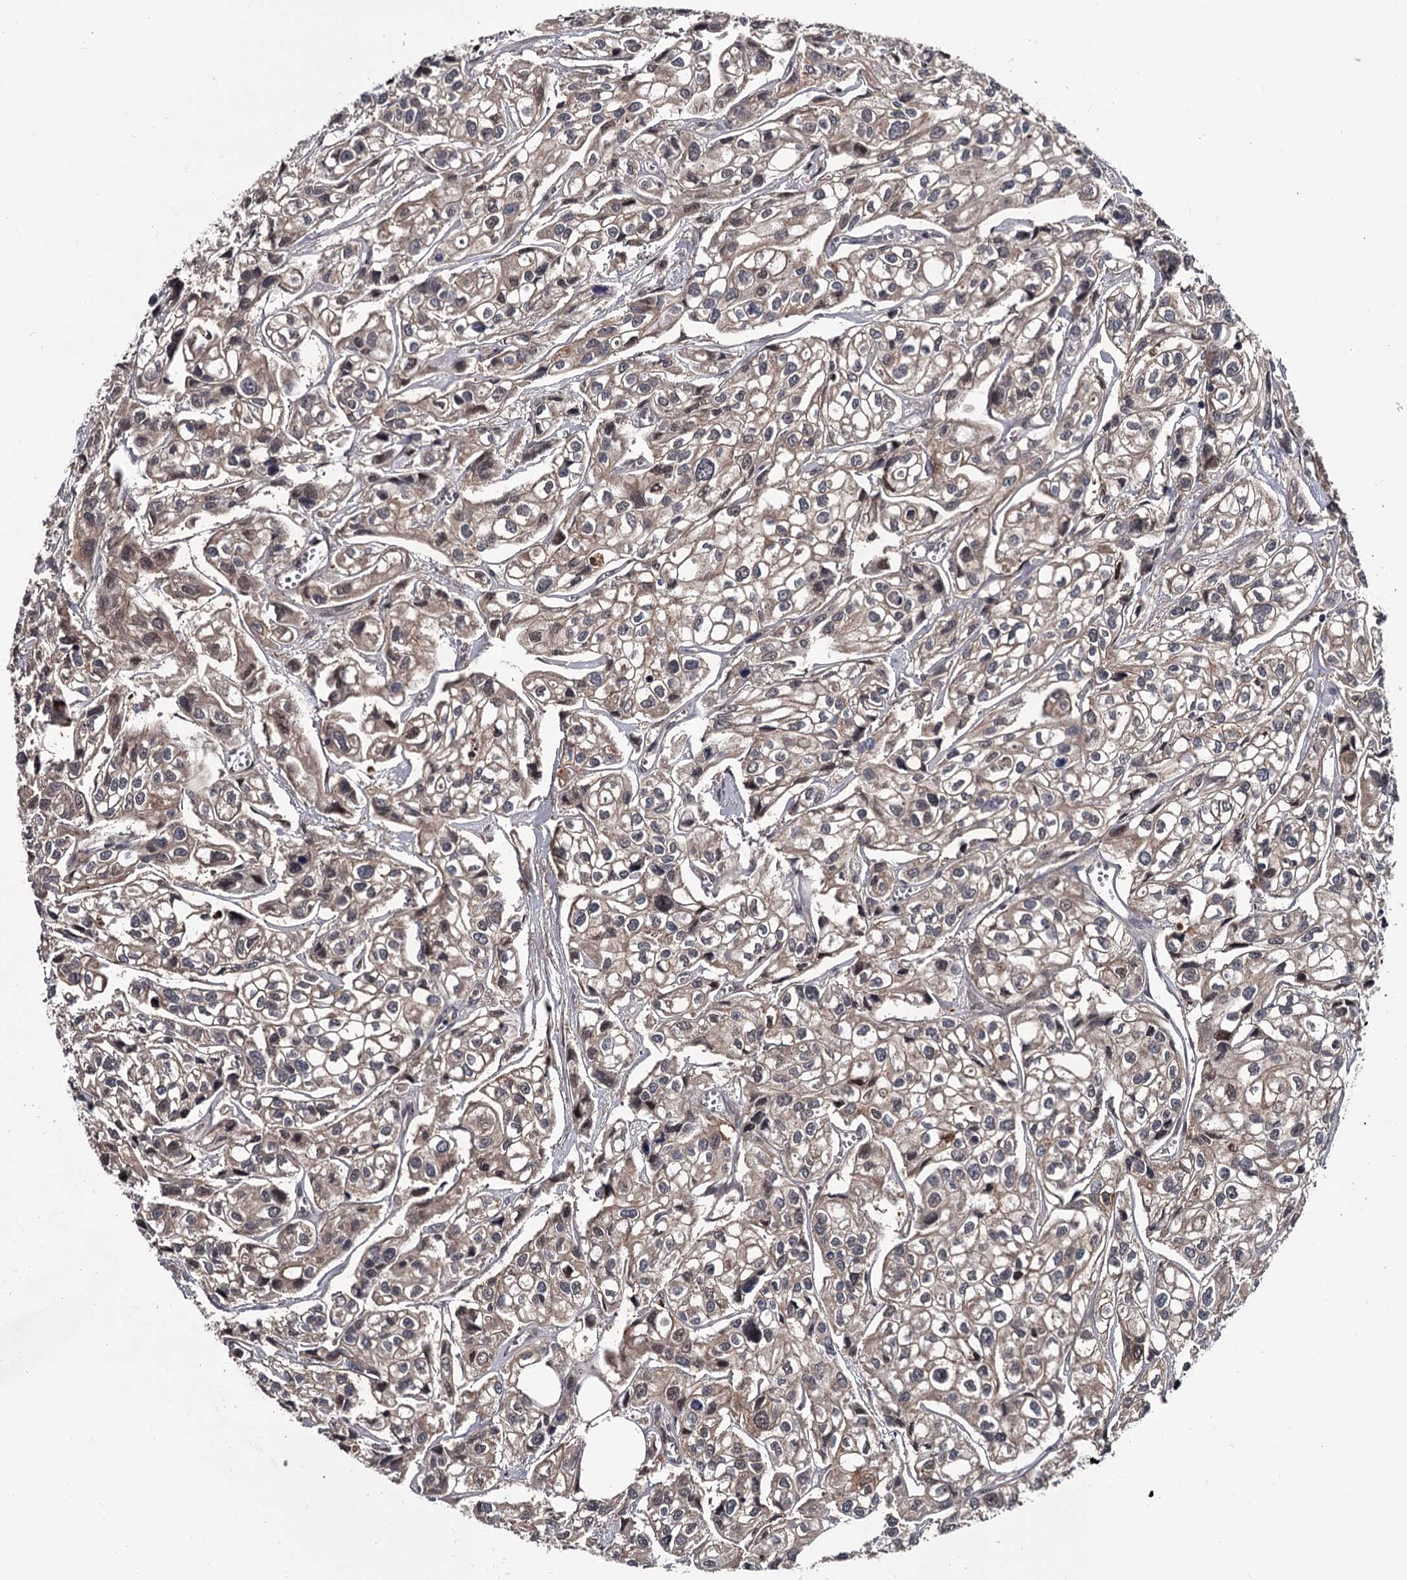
{"staining": {"intensity": "weak", "quantity": "25%-75%", "location": "cytoplasmic/membranous"}, "tissue": "urothelial cancer", "cell_type": "Tumor cells", "image_type": "cancer", "snomed": [{"axis": "morphology", "description": "Urothelial carcinoma, High grade"}, {"axis": "topography", "description": "Urinary bladder"}], "caption": "Immunohistochemical staining of human urothelial cancer shows weak cytoplasmic/membranous protein positivity in about 25%-75% of tumor cells. (IHC, brightfield microscopy, high magnification).", "gene": "DAO", "patient": {"sex": "male", "age": 67}}